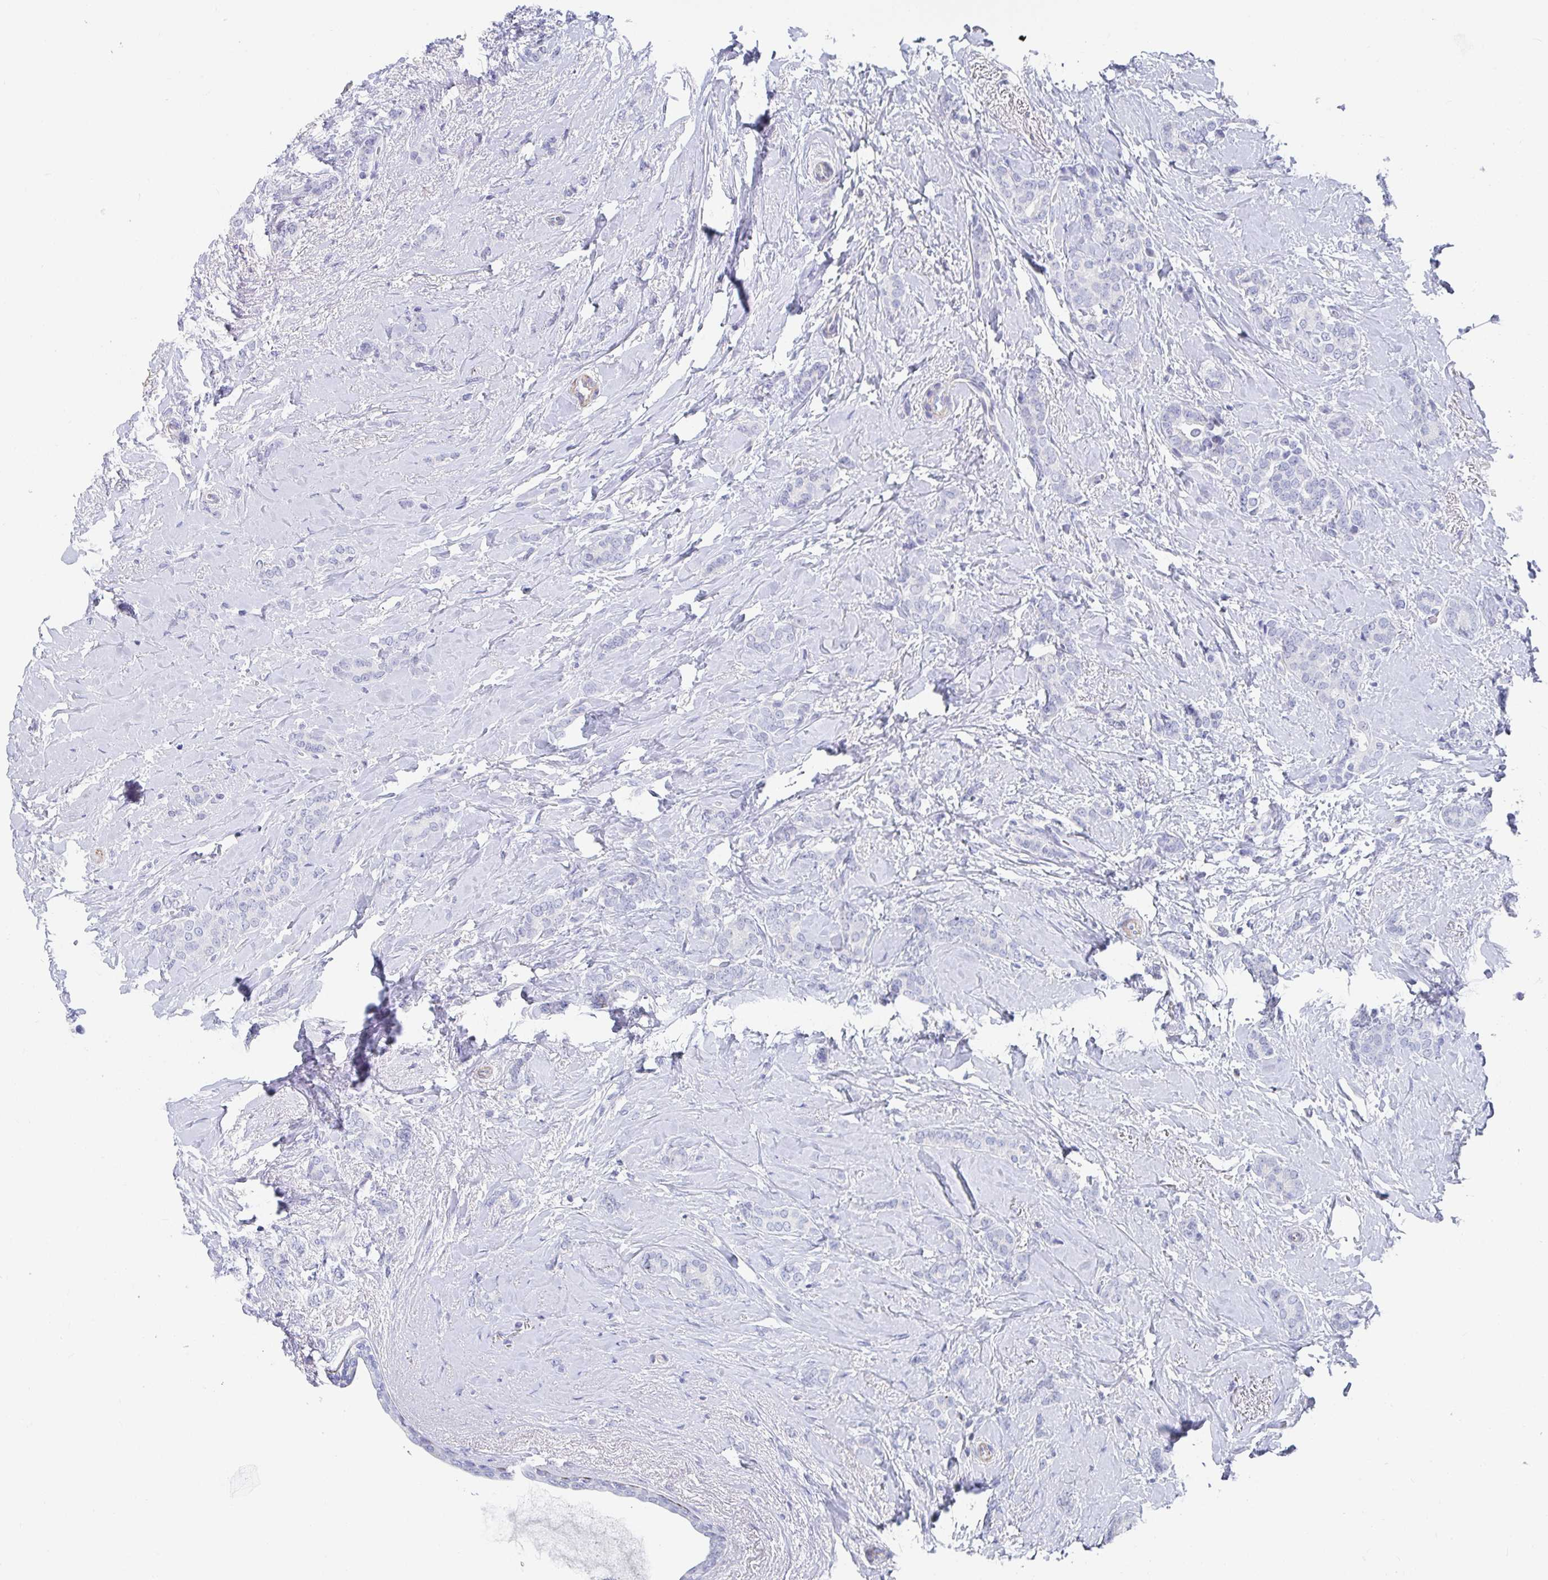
{"staining": {"intensity": "negative", "quantity": "none", "location": "none"}, "tissue": "breast cancer", "cell_type": "Tumor cells", "image_type": "cancer", "snomed": [{"axis": "morphology", "description": "Normal tissue, NOS"}, {"axis": "morphology", "description": "Duct carcinoma"}, {"axis": "topography", "description": "Breast"}], "caption": "The immunohistochemistry (IHC) histopathology image has no significant positivity in tumor cells of infiltrating ductal carcinoma (breast) tissue. (Brightfield microscopy of DAB immunohistochemistry at high magnification).", "gene": "ZFP82", "patient": {"sex": "female", "age": 77}}